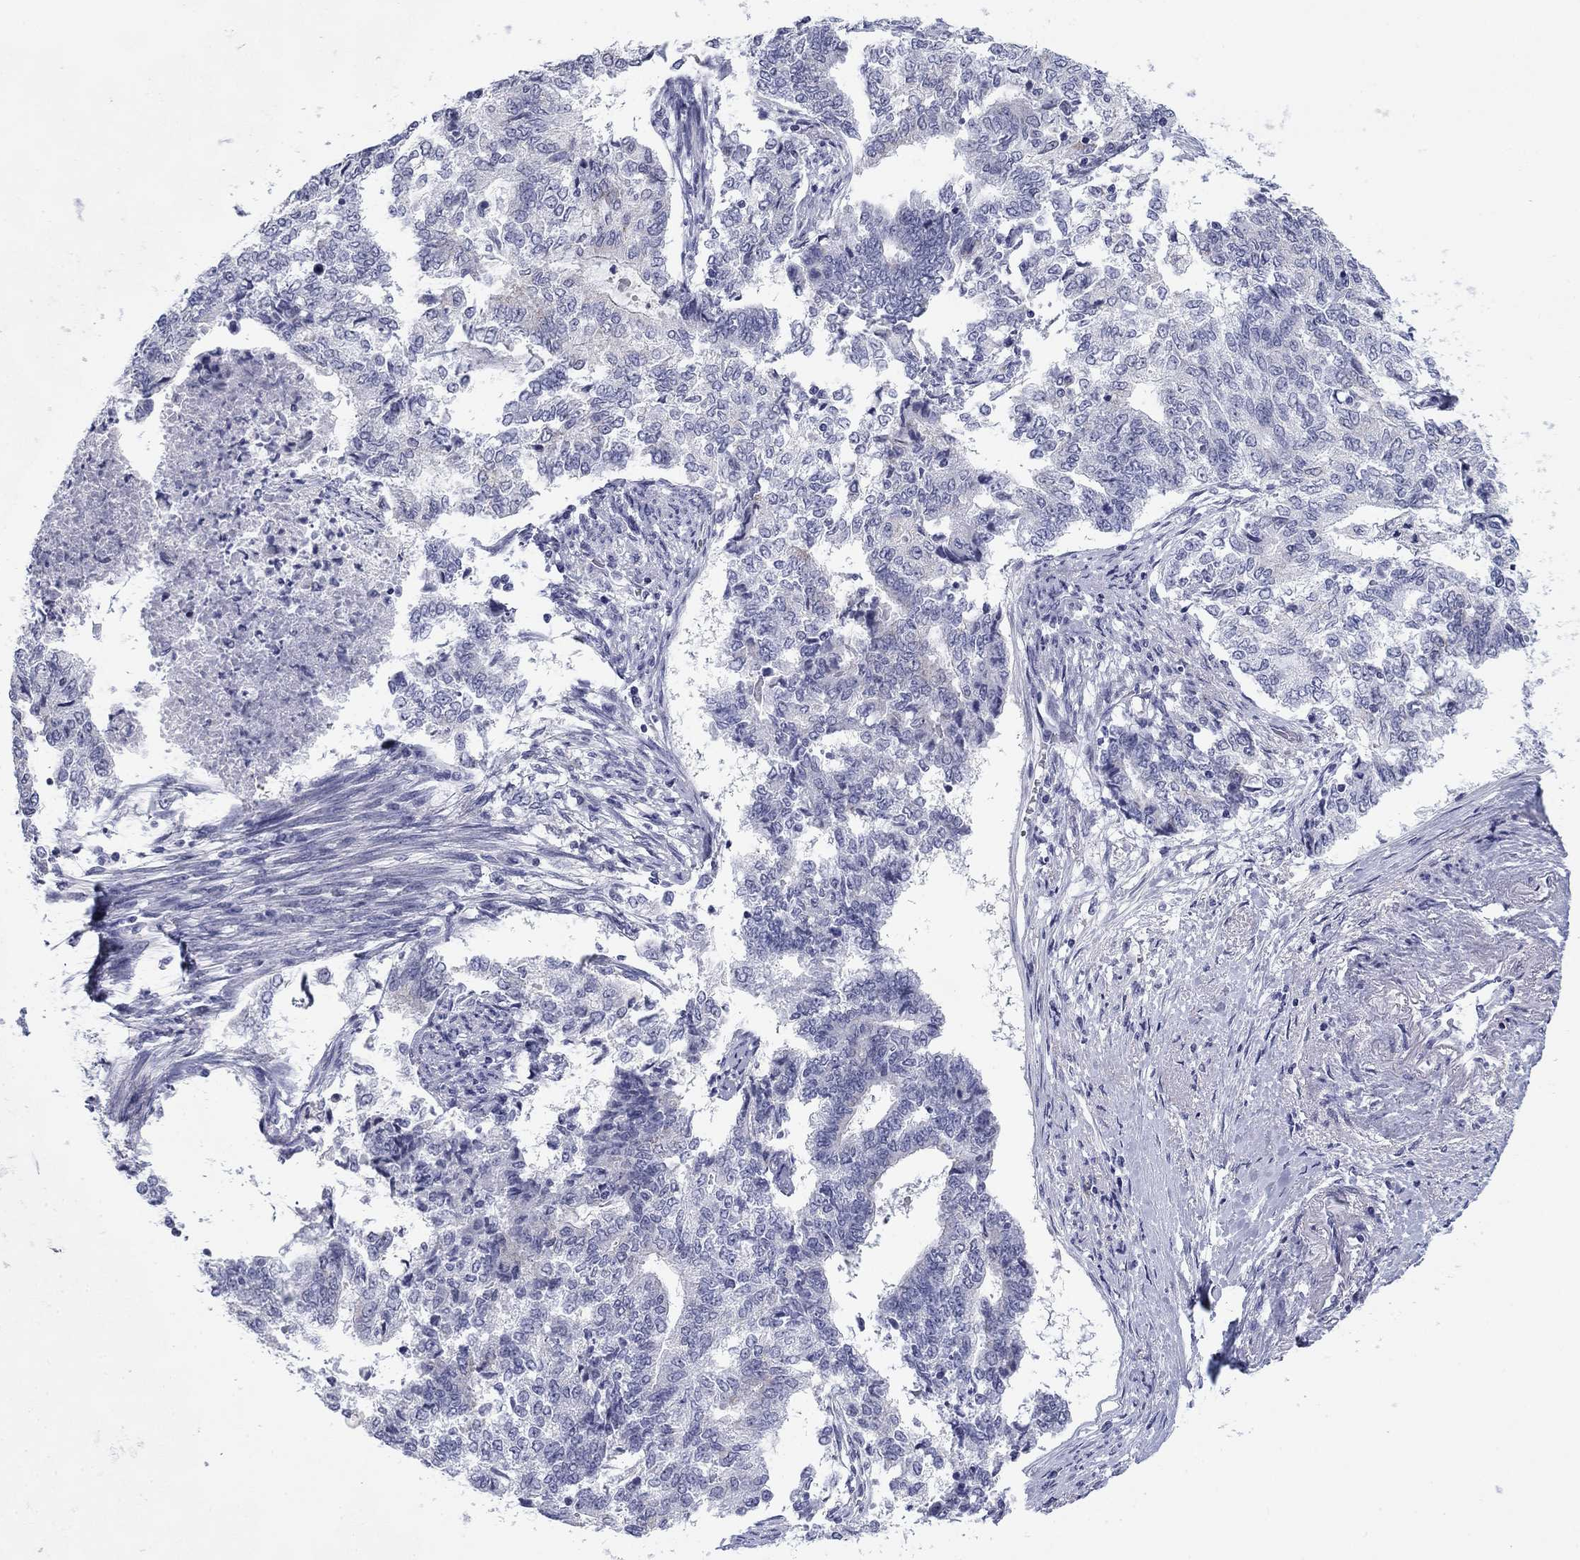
{"staining": {"intensity": "negative", "quantity": "none", "location": "none"}, "tissue": "endometrial cancer", "cell_type": "Tumor cells", "image_type": "cancer", "snomed": [{"axis": "morphology", "description": "Adenocarcinoma, NOS"}, {"axis": "topography", "description": "Endometrium"}], "caption": "Protein analysis of adenocarcinoma (endometrial) reveals no significant staining in tumor cells. Nuclei are stained in blue.", "gene": "PRPH", "patient": {"sex": "female", "age": 65}}